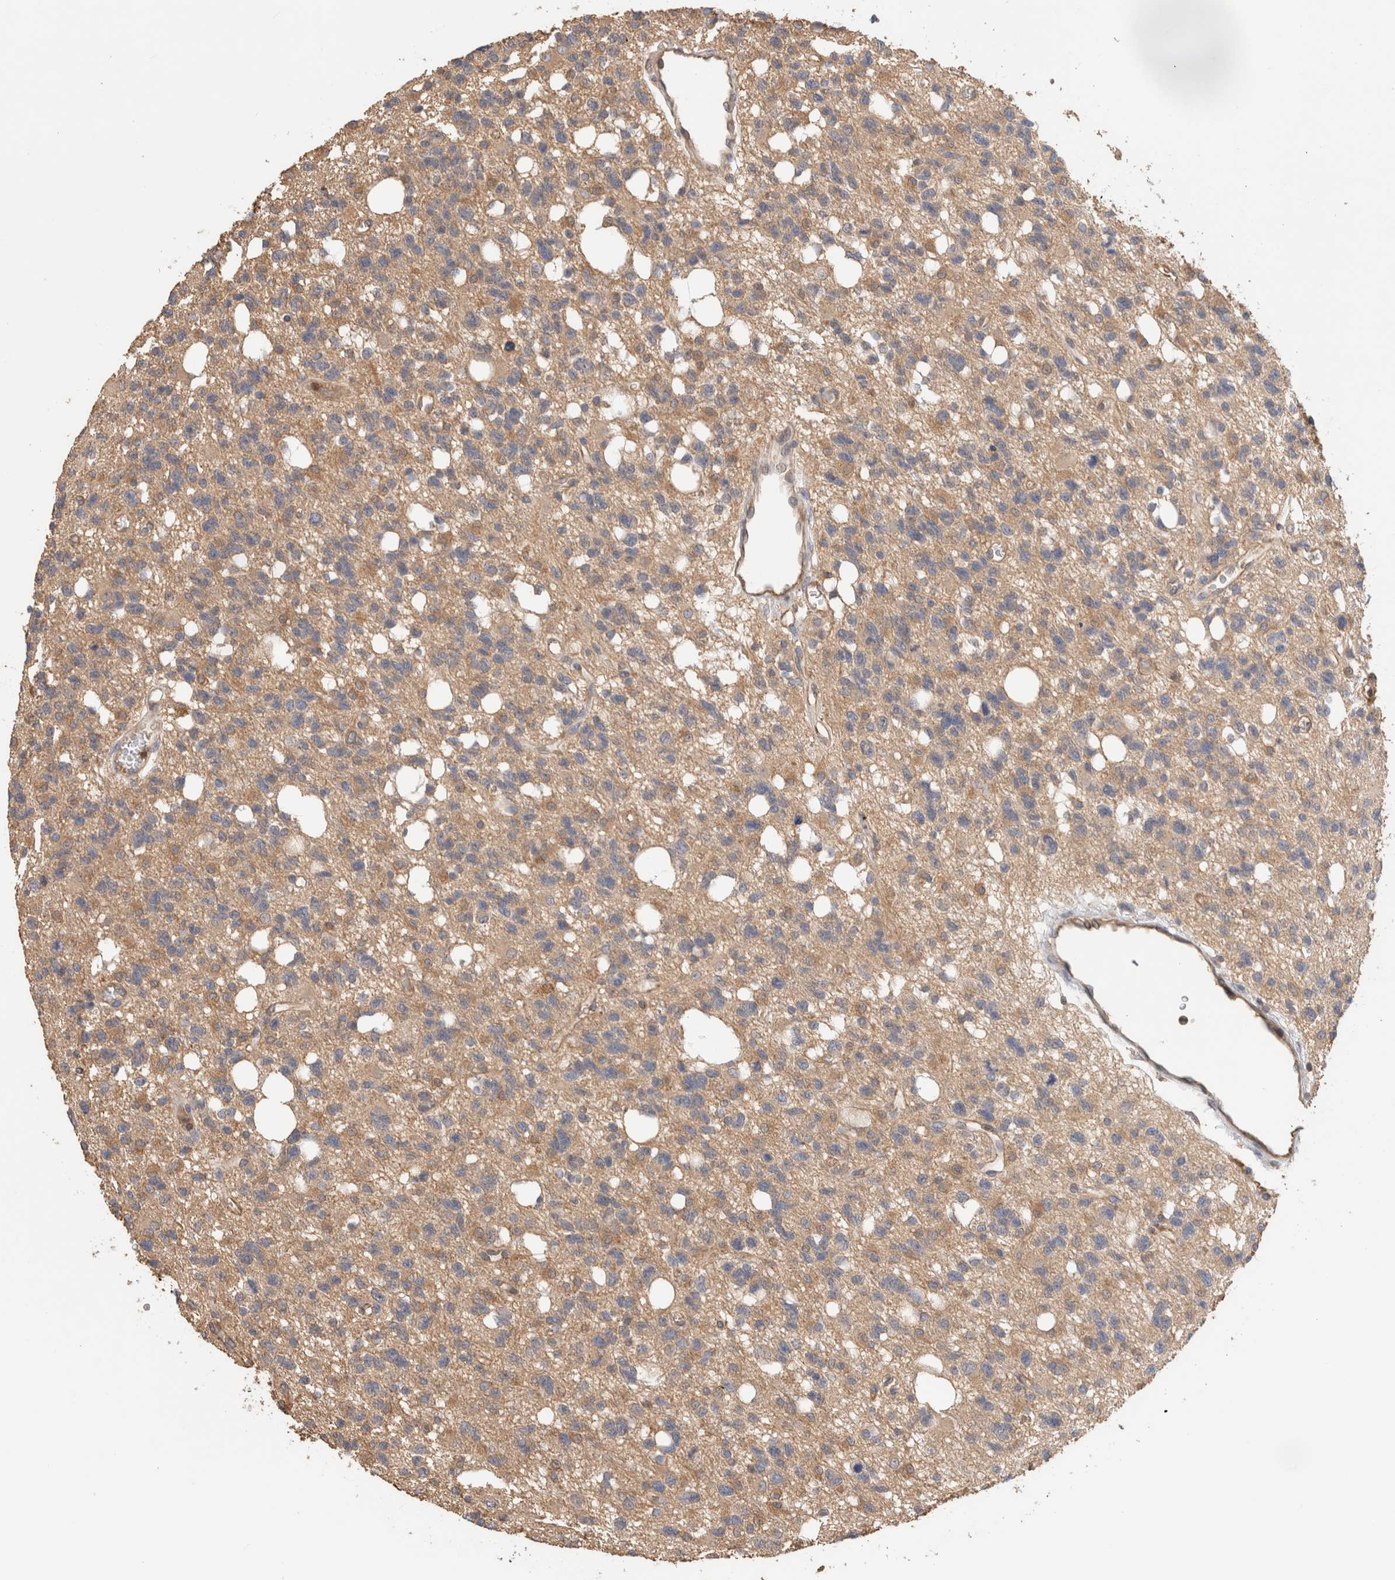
{"staining": {"intensity": "weak", "quantity": ">75%", "location": "cytoplasmic/membranous"}, "tissue": "glioma", "cell_type": "Tumor cells", "image_type": "cancer", "snomed": [{"axis": "morphology", "description": "Glioma, malignant, High grade"}, {"axis": "topography", "description": "Brain"}], "caption": "The image exhibits immunohistochemical staining of malignant glioma (high-grade). There is weak cytoplasmic/membranous staining is identified in about >75% of tumor cells. Nuclei are stained in blue.", "gene": "CFAP418", "patient": {"sex": "female", "age": 62}}